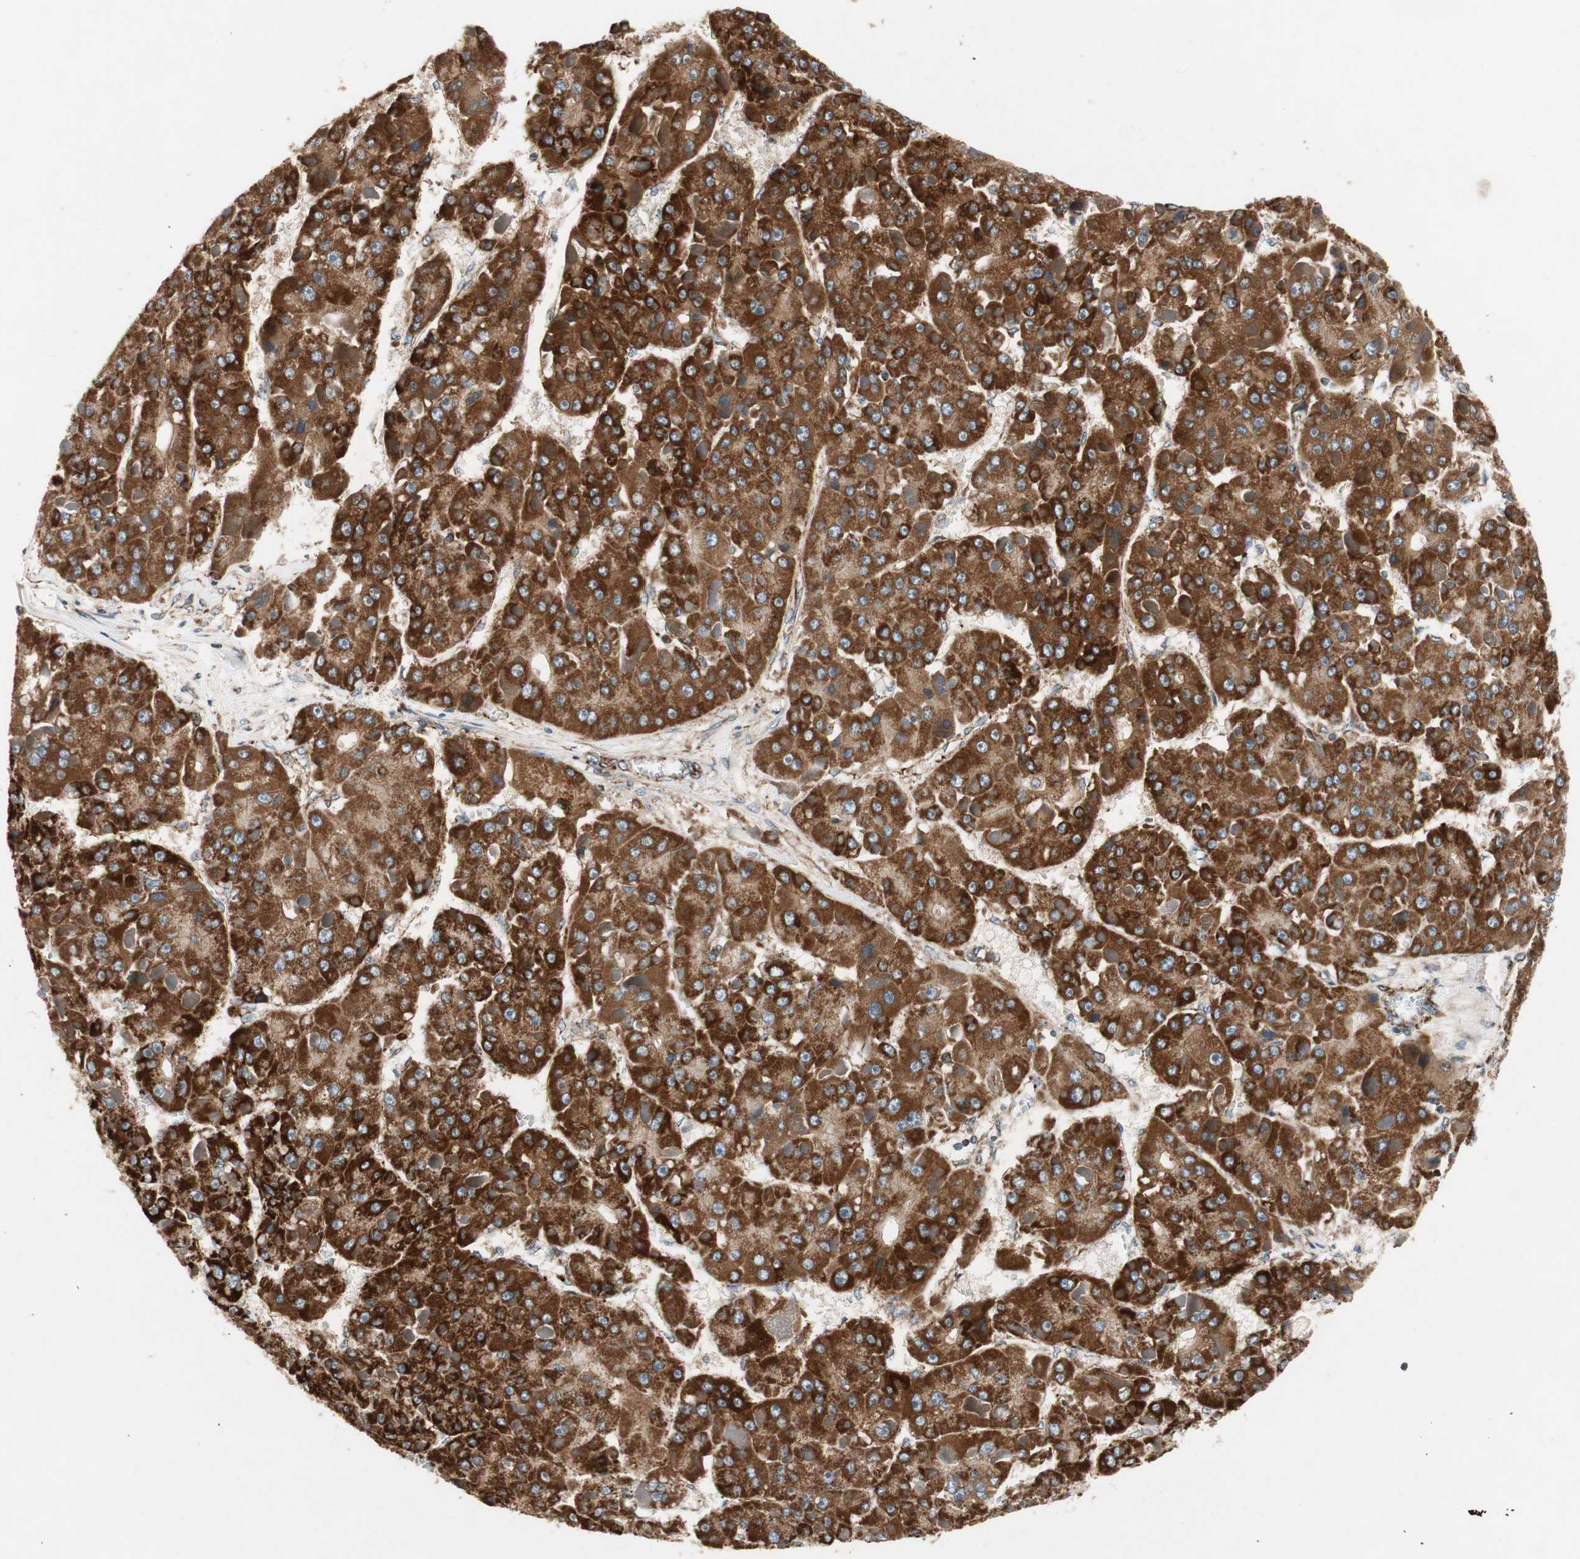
{"staining": {"intensity": "strong", "quantity": ">75%", "location": "cytoplasmic/membranous"}, "tissue": "liver cancer", "cell_type": "Tumor cells", "image_type": "cancer", "snomed": [{"axis": "morphology", "description": "Carcinoma, Hepatocellular, NOS"}, {"axis": "topography", "description": "Liver"}], "caption": "A photomicrograph of liver cancer (hepatocellular carcinoma) stained for a protein displays strong cytoplasmic/membranous brown staining in tumor cells. (Brightfield microscopy of DAB IHC at high magnification).", "gene": "AKAP1", "patient": {"sex": "female", "age": 73}}